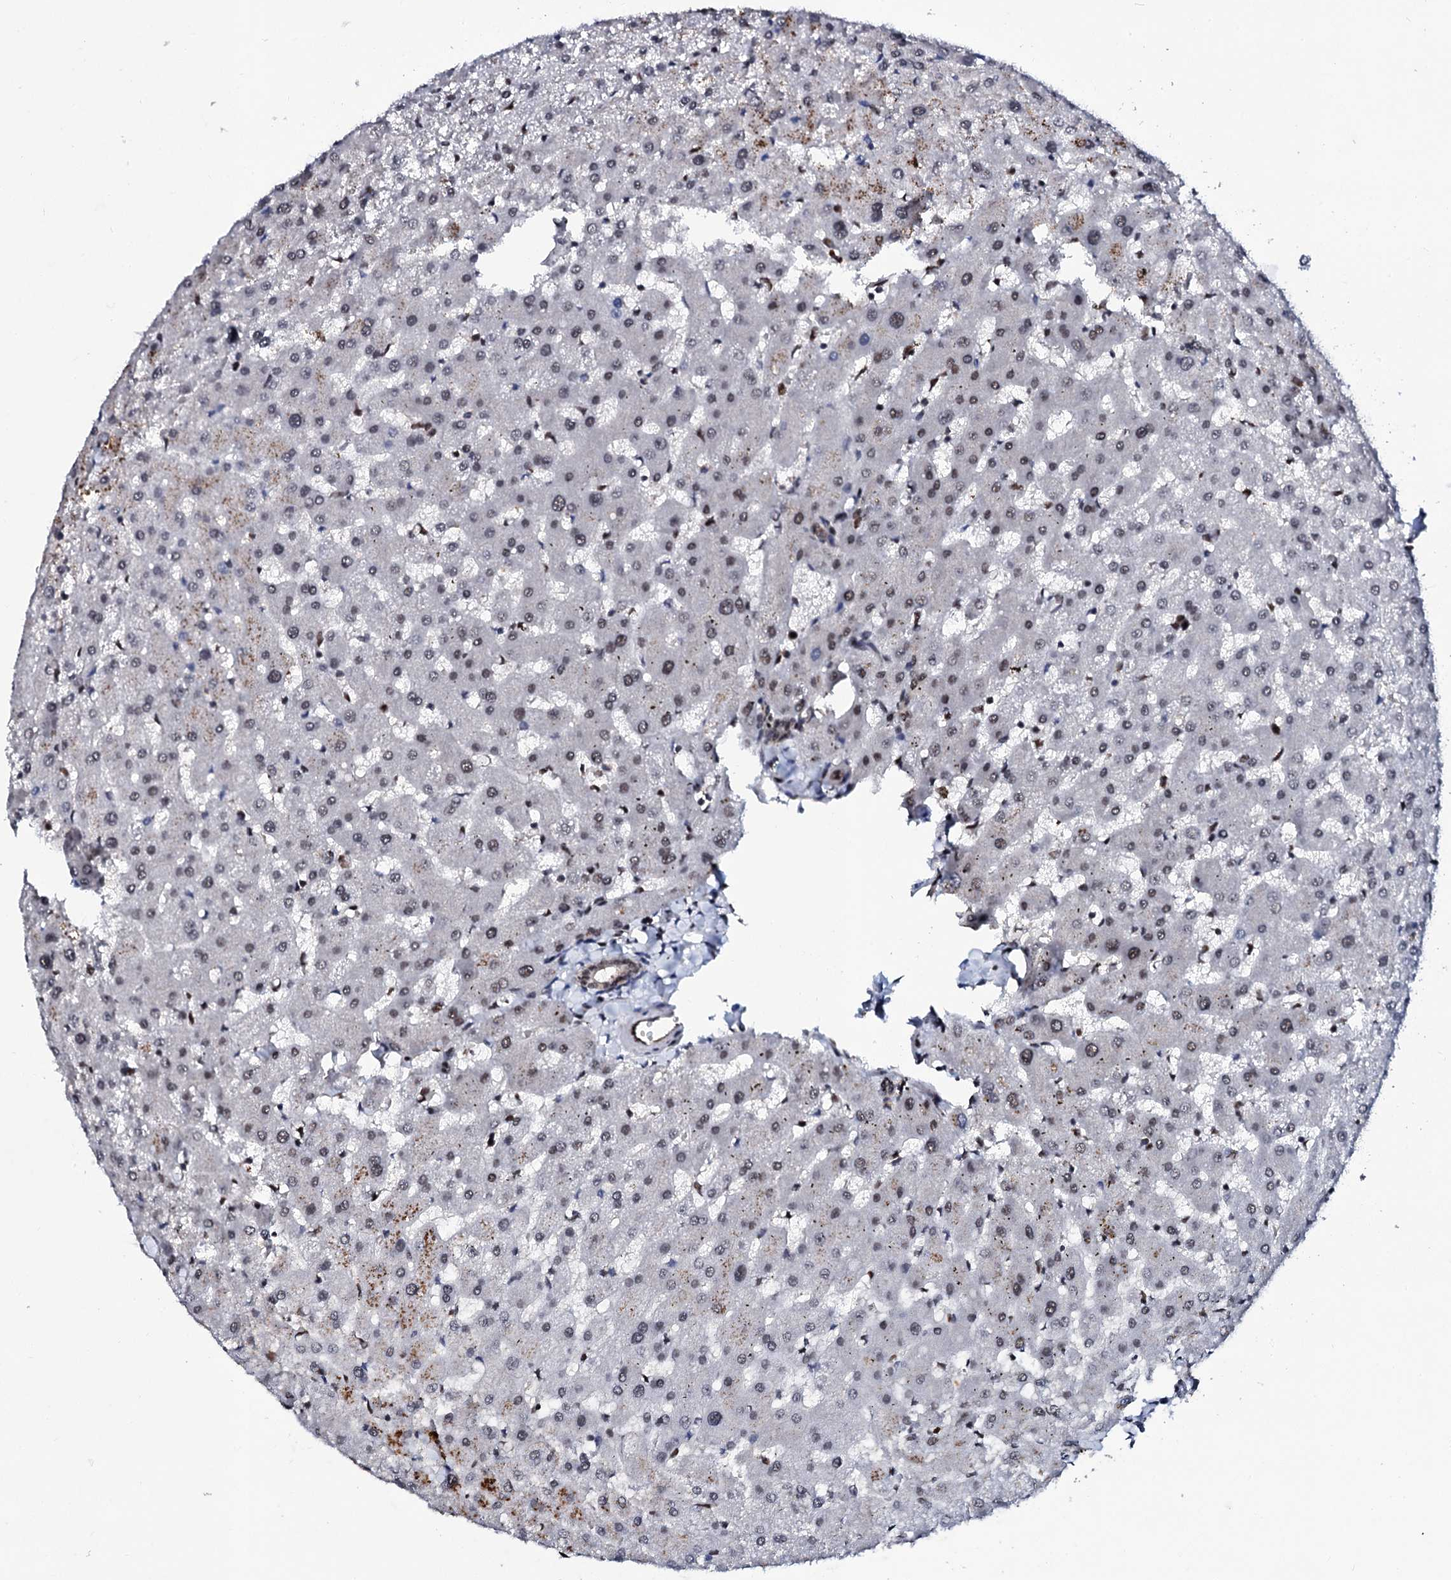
{"staining": {"intensity": "weak", "quantity": ">75%", "location": "nuclear"}, "tissue": "liver", "cell_type": "Cholangiocytes", "image_type": "normal", "snomed": [{"axis": "morphology", "description": "Normal tissue, NOS"}, {"axis": "topography", "description": "Liver"}], "caption": "A high-resolution photomicrograph shows immunohistochemistry staining of normal liver, which reveals weak nuclear expression in about >75% of cholangiocytes. (brown staining indicates protein expression, while blue staining denotes nuclei).", "gene": "CSTF3", "patient": {"sex": "female", "age": 63}}